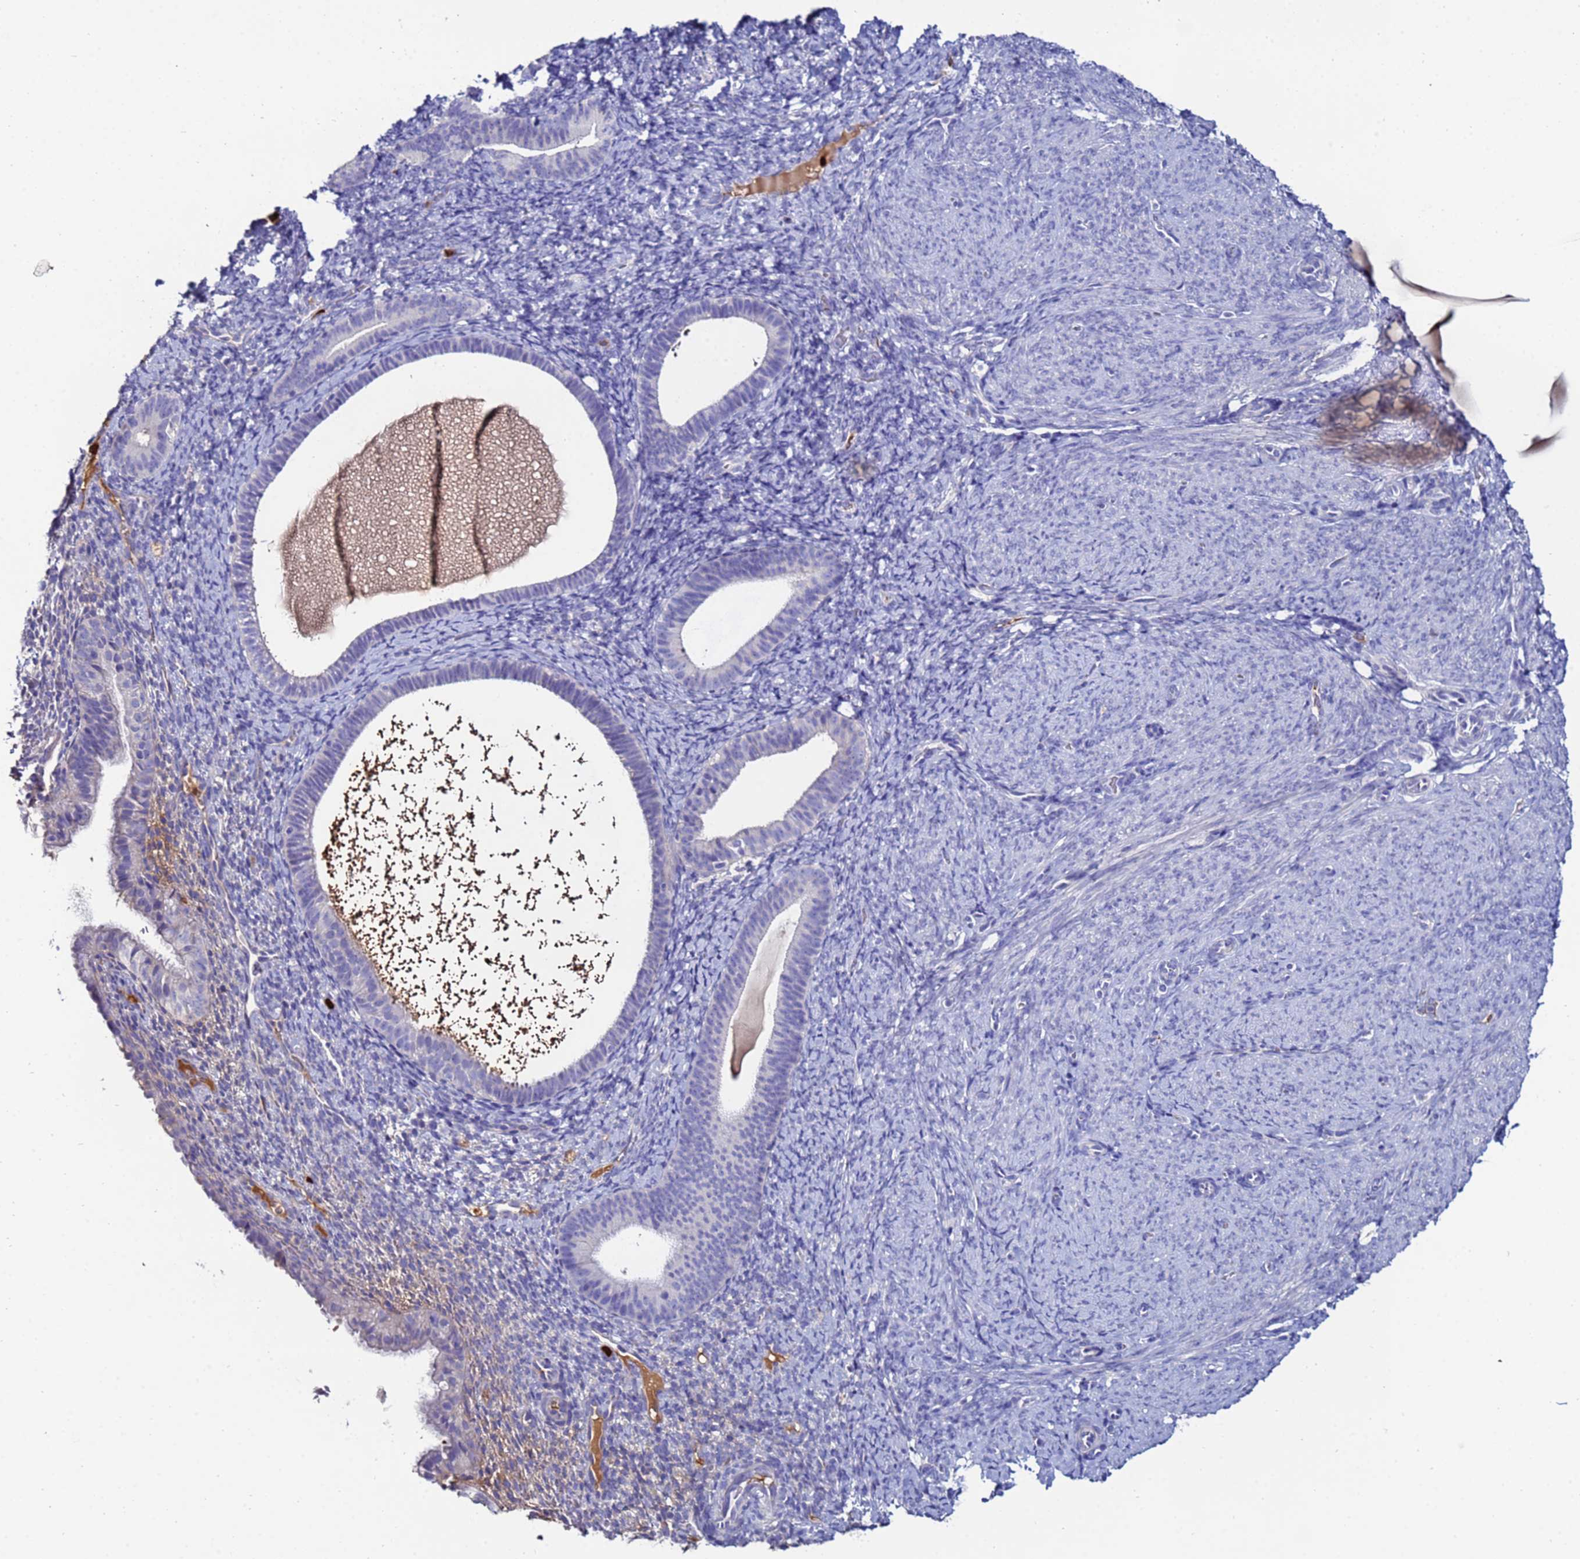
{"staining": {"intensity": "negative", "quantity": "none", "location": "none"}, "tissue": "endometrium", "cell_type": "Cells in endometrial stroma", "image_type": "normal", "snomed": [{"axis": "morphology", "description": "Normal tissue, NOS"}, {"axis": "topography", "description": "Endometrium"}], "caption": "Immunohistochemistry (IHC) photomicrograph of benign human endometrium stained for a protein (brown), which displays no expression in cells in endometrial stroma.", "gene": "TUBAL3", "patient": {"sex": "female", "age": 65}}